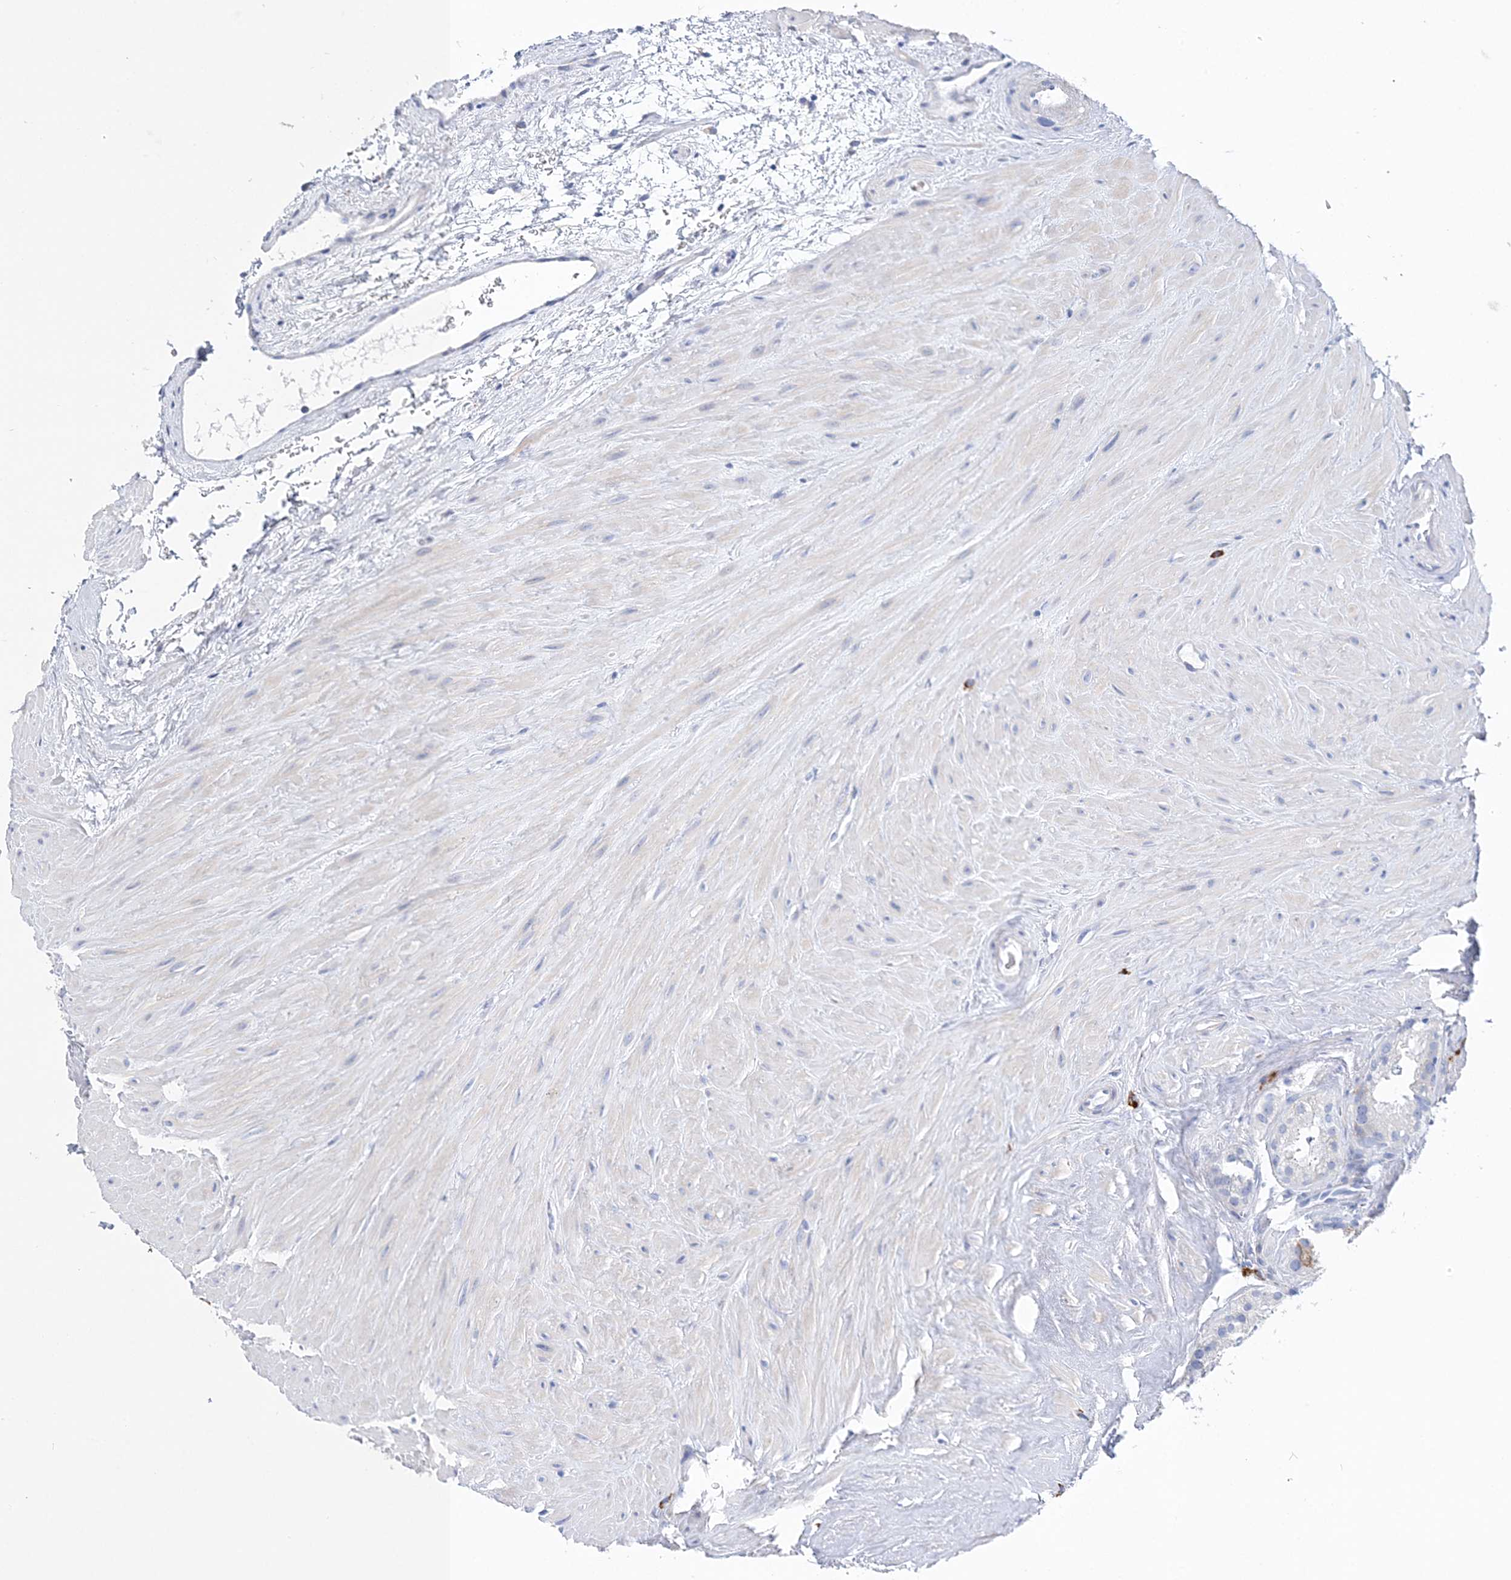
{"staining": {"intensity": "moderate", "quantity": "<25%", "location": "cytoplasmic/membranous"}, "tissue": "seminal vesicle", "cell_type": "Glandular cells", "image_type": "normal", "snomed": [{"axis": "morphology", "description": "Normal tissue, NOS"}, {"axis": "topography", "description": "Prostate"}, {"axis": "topography", "description": "Seminal veicle"}], "caption": "IHC of unremarkable human seminal vesicle demonstrates low levels of moderate cytoplasmic/membranous expression in approximately <25% of glandular cells. Nuclei are stained in blue.", "gene": "TSPYL6", "patient": {"sex": "male", "age": 59}}